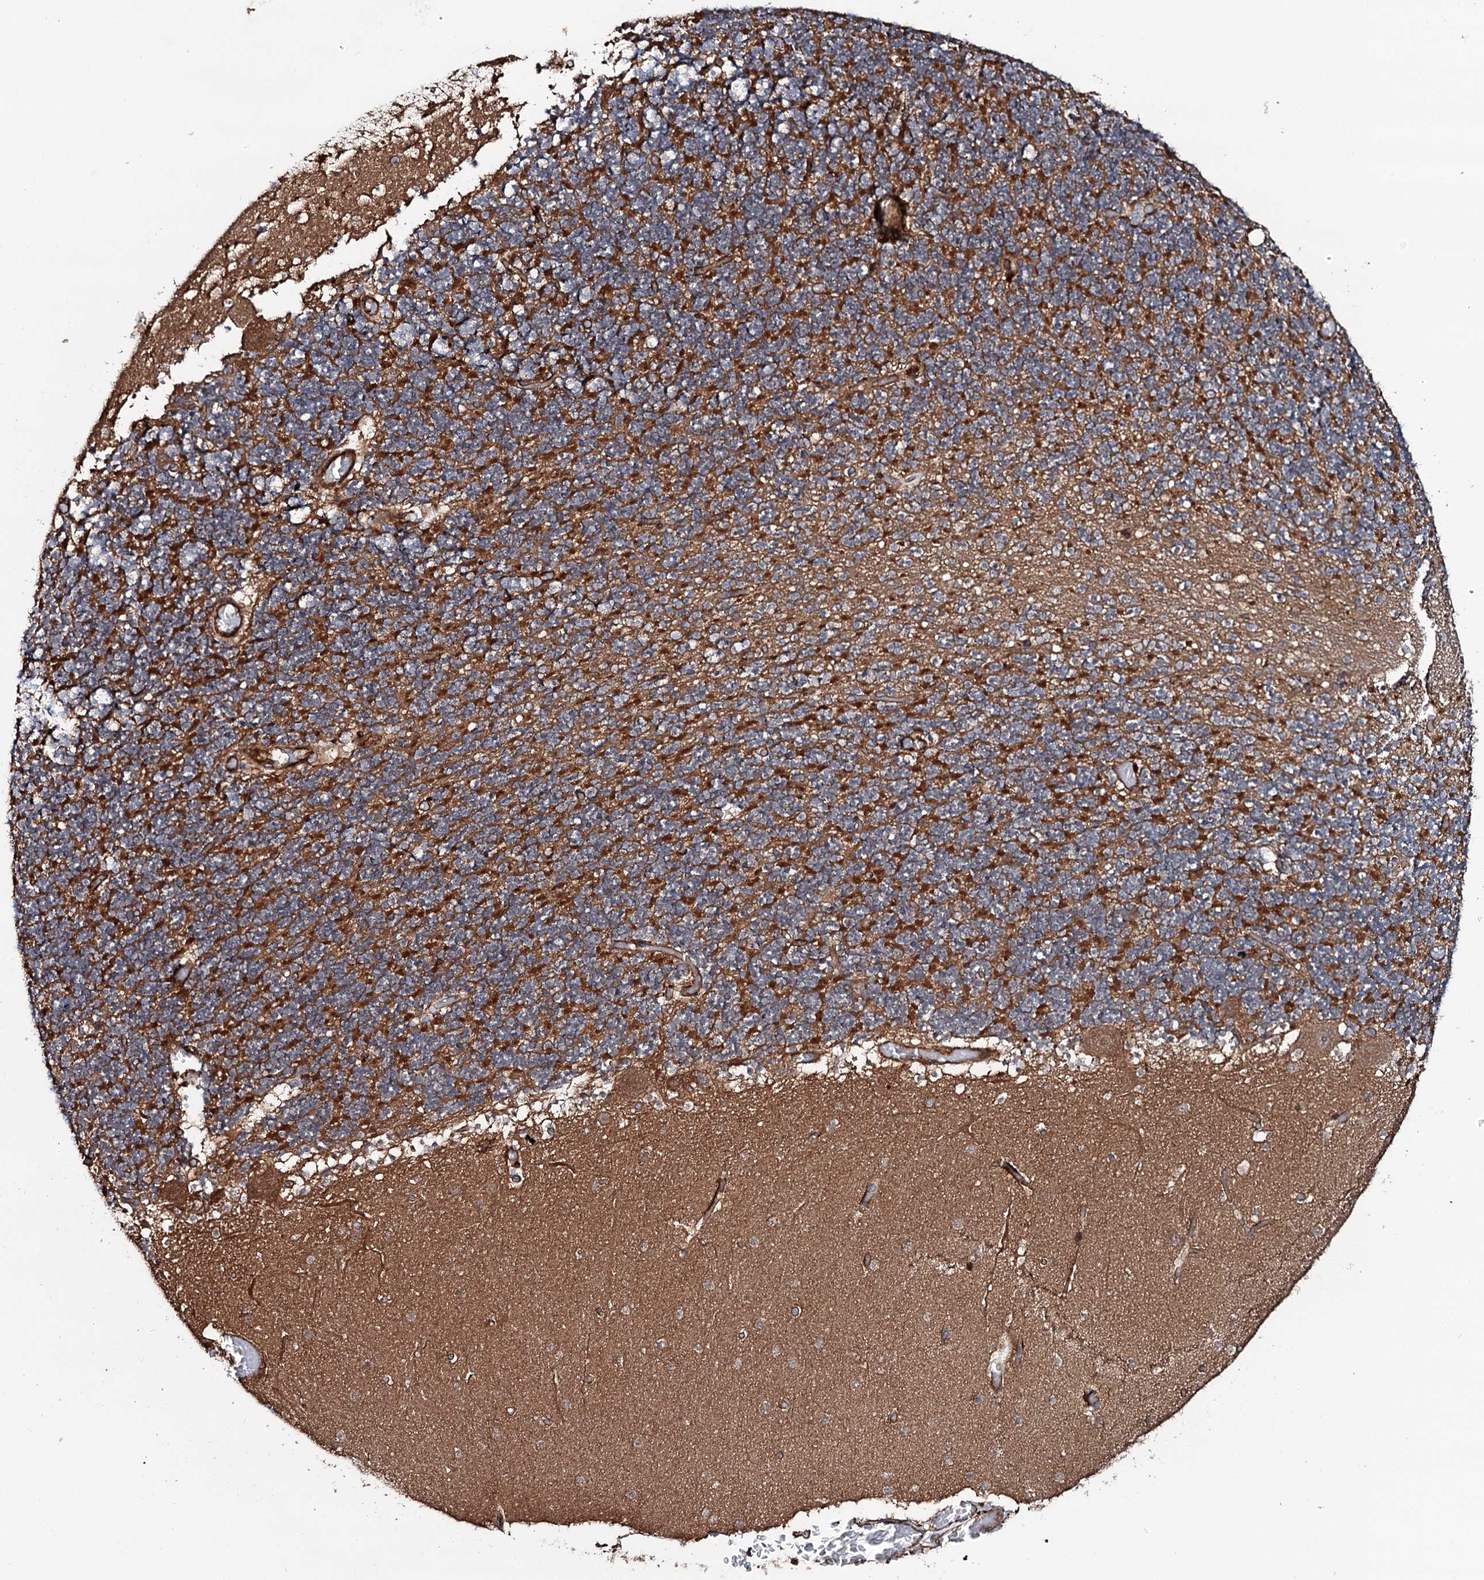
{"staining": {"intensity": "strong", "quantity": ">75%", "location": "cytoplasmic/membranous"}, "tissue": "cerebellum", "cell_type": "Cells in granular layer", "image_type": "normal", "snomed": [{"axis": "morphology", "description": "Normal tissue, NOS"}, {"axis": "topography", "description": "Cerebellum"}], "caption": "Human cerebellum stained for a protein (brown) exhibits strong cytoplasmic/membranous positive positivity in approximately >75% of cells in granular layer.", "gene": "ADGRG4", "patient": {"sex": "female", "age": 28}}